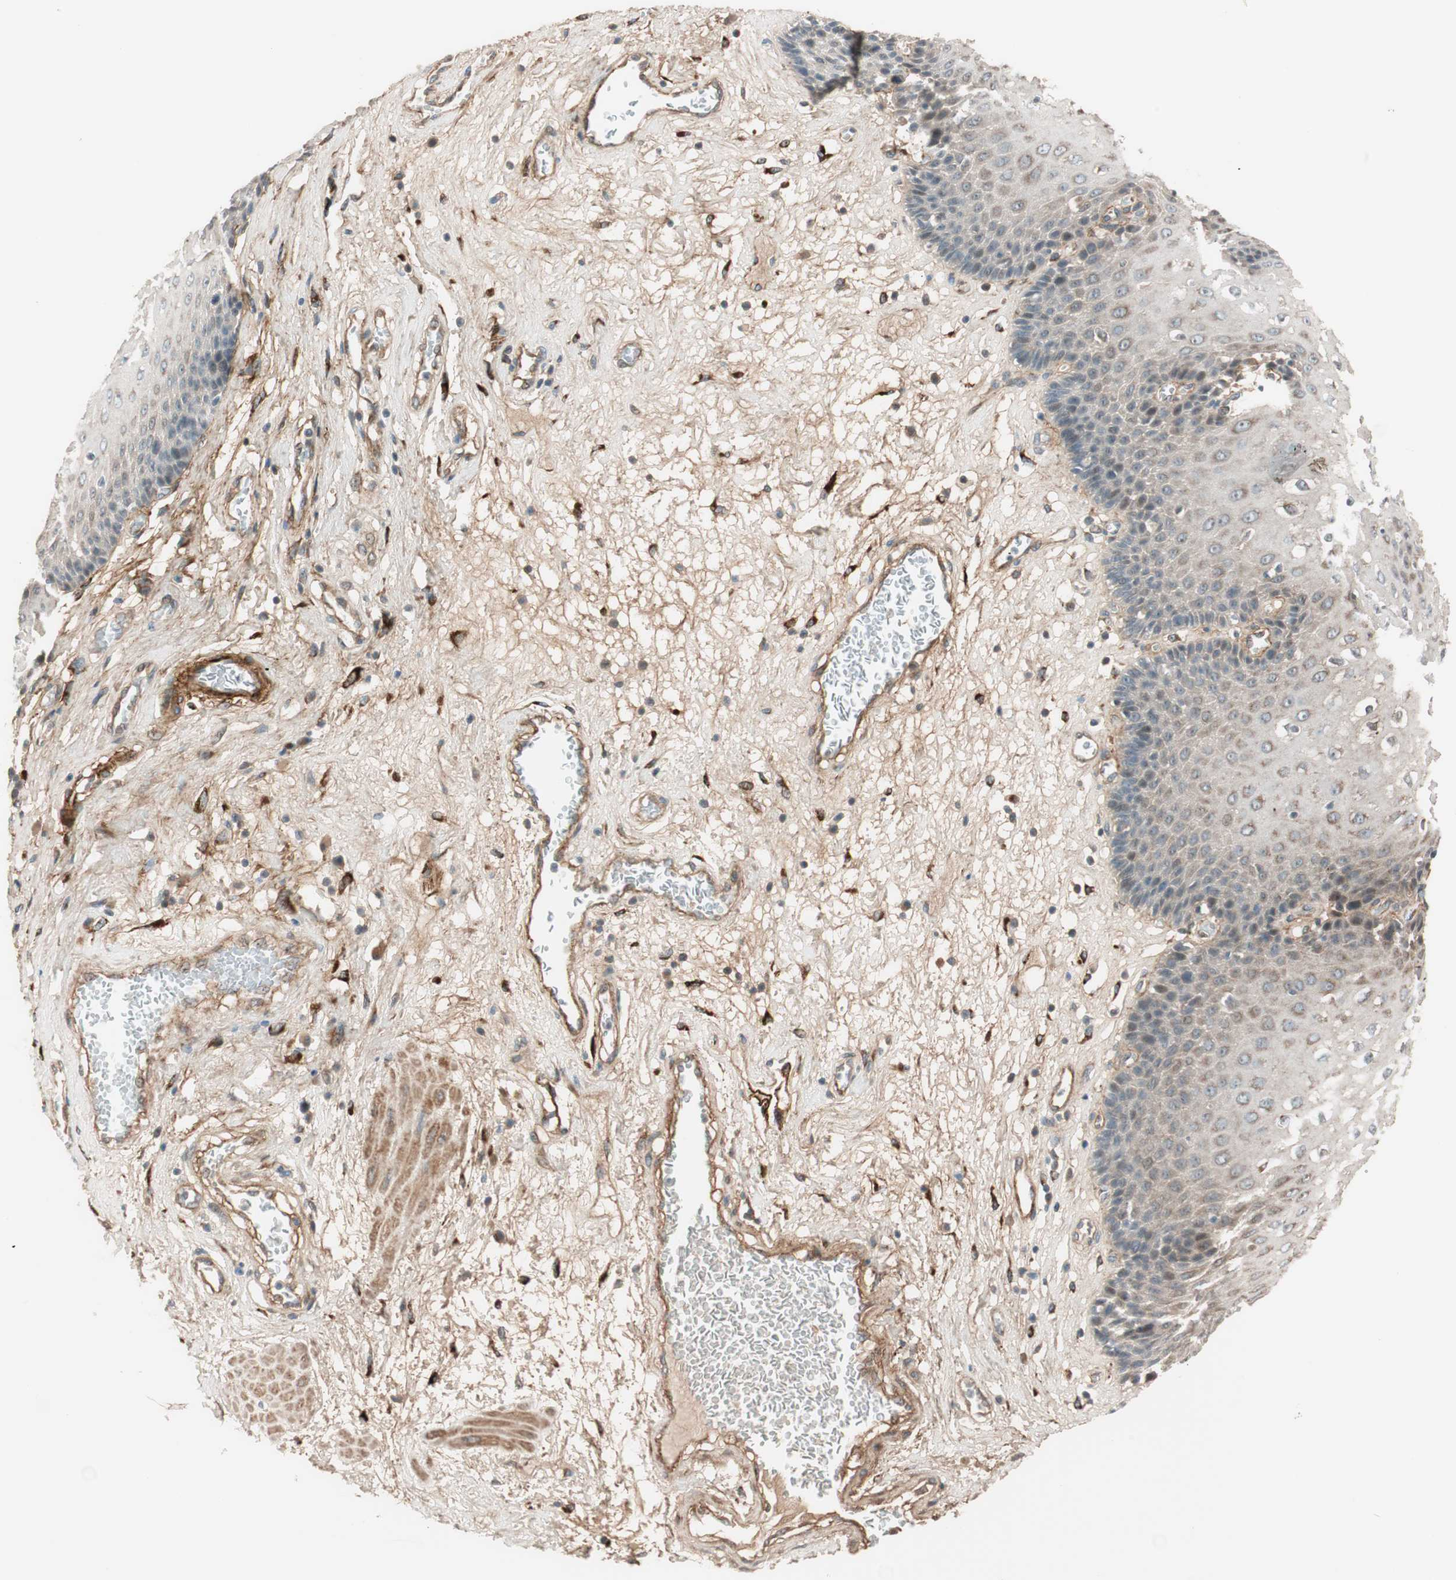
{"staining": {"intensity": "weak", "quantity": "25%-75%", "location": "cytoplasmic/membranous"}, "tissue": "esophagus", "cell_type": "Squamous epithelial cells", "image_type": "normal", "snomed": [{"axis": "morphology", "description": "Normal tissue, NOS"}, {"axis": "topography", "description": "Esophagus"}], "caption": "DAB immunohistochemical staining of normal human esophagus reveals weak cytoplasmic/membranous protein expression in approximately 25%-75% of squamous epithelial cells. Using DAB (3,3'-diaminobenzidine) (brown) and hematoxylin (blue) stains, captured at high magnification using brightfield microscopy.", "gene": "EPHA6", "patient": {"sex": "male", "age": 48}}